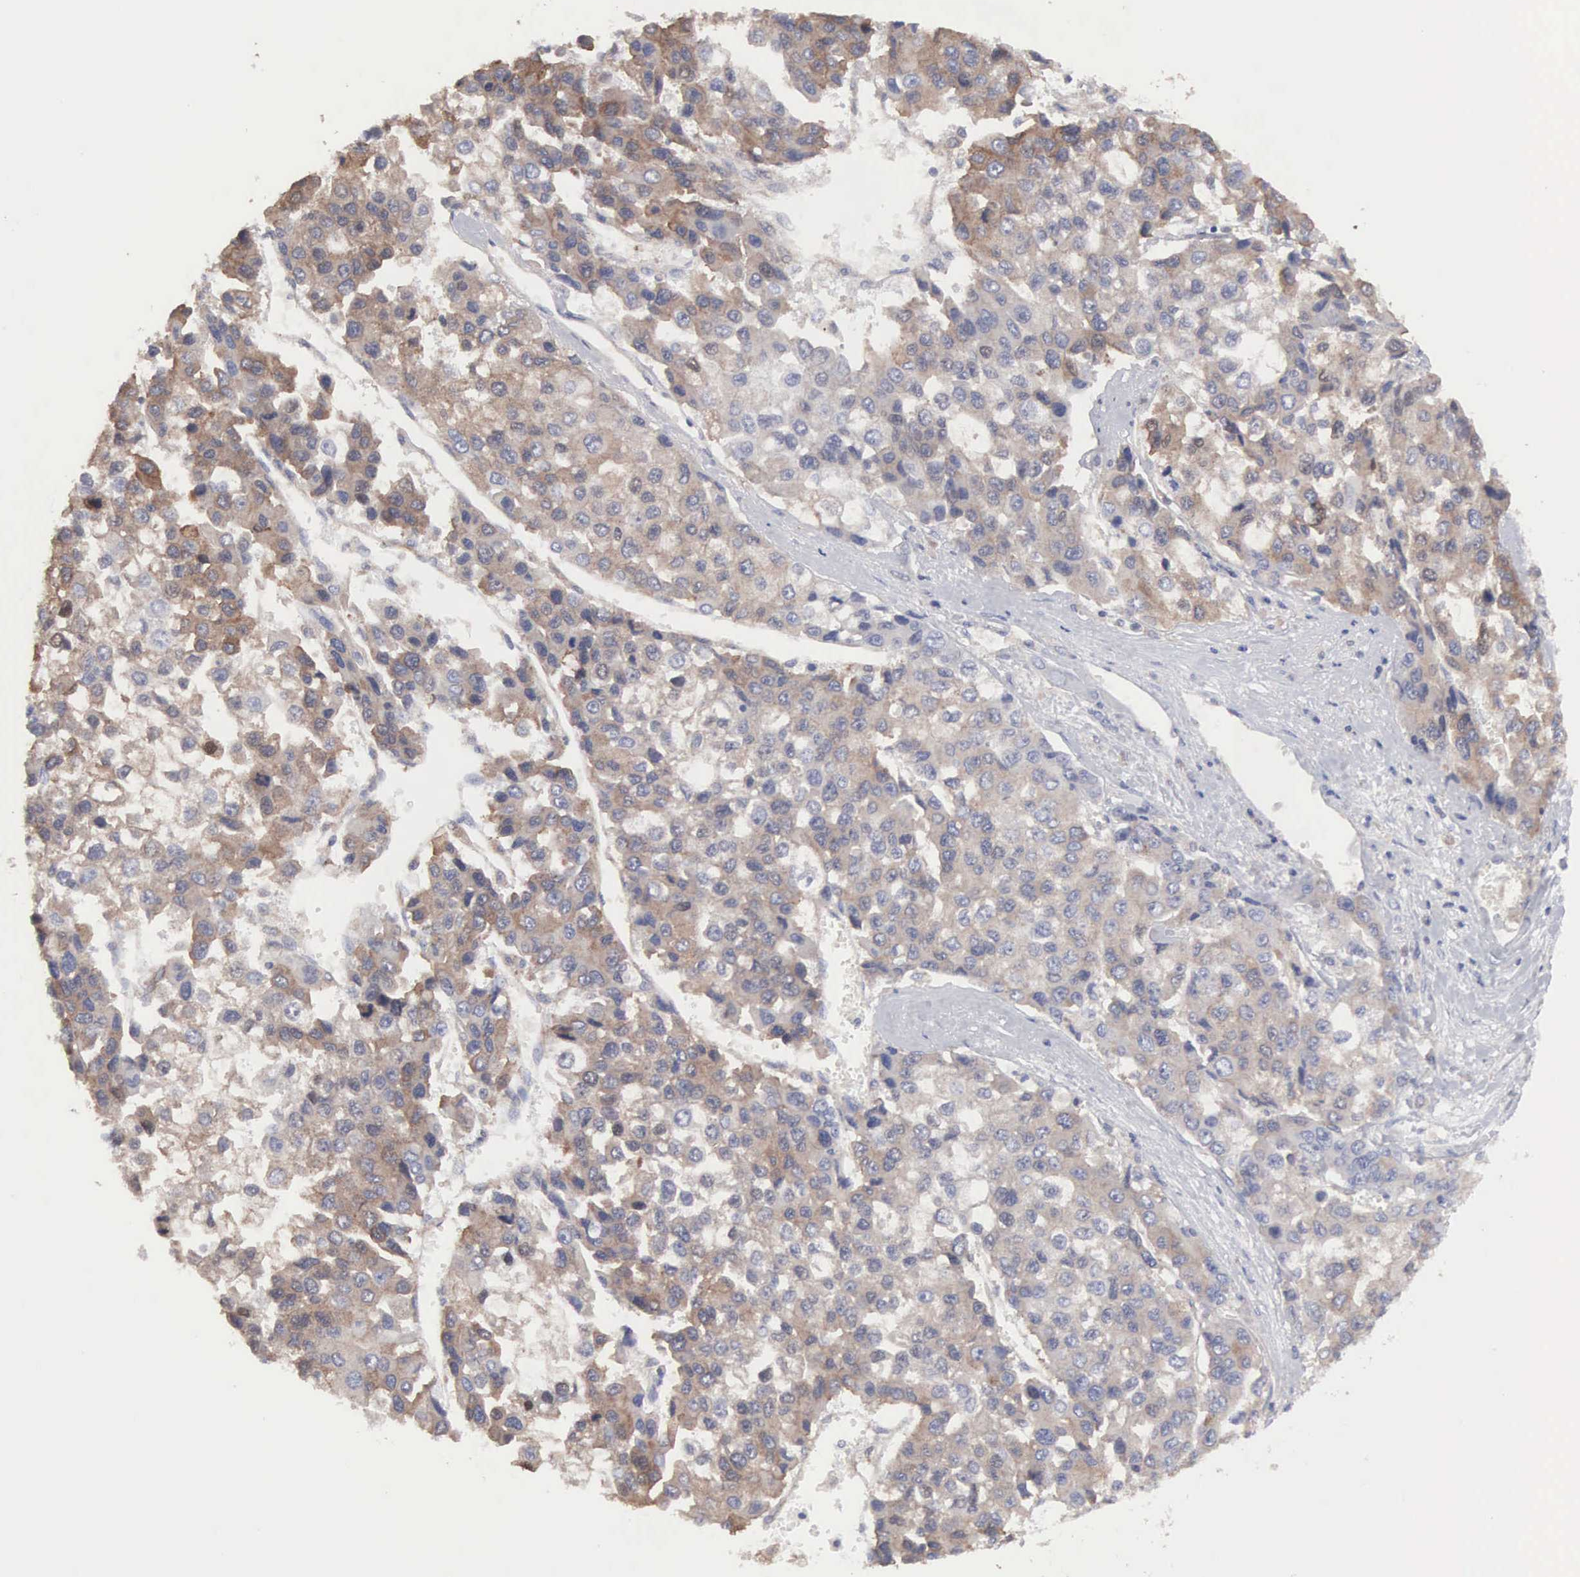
{"staining": {"intensity": "moderate", "quantity": "25%-75%", "location": "cytoplasmic/membranous"}, "tissue": "liver cancer", "cell_type": "Tumor cells", "image_type": "cancer", "snomed": [{"axis": "morphology", "description": "Carcinoma, Hepatocellular, NOS"}, {"axis": "topography", "description": "Liver"}], "caption": "This is an image of IHC staining of liver hepatocellular carcinoma, which shows moderate positivity in the cytoplasmic/membranous of tumor cells.", "gene": "MTHFD1", "patient": {"sex": "female", "age": 66}}